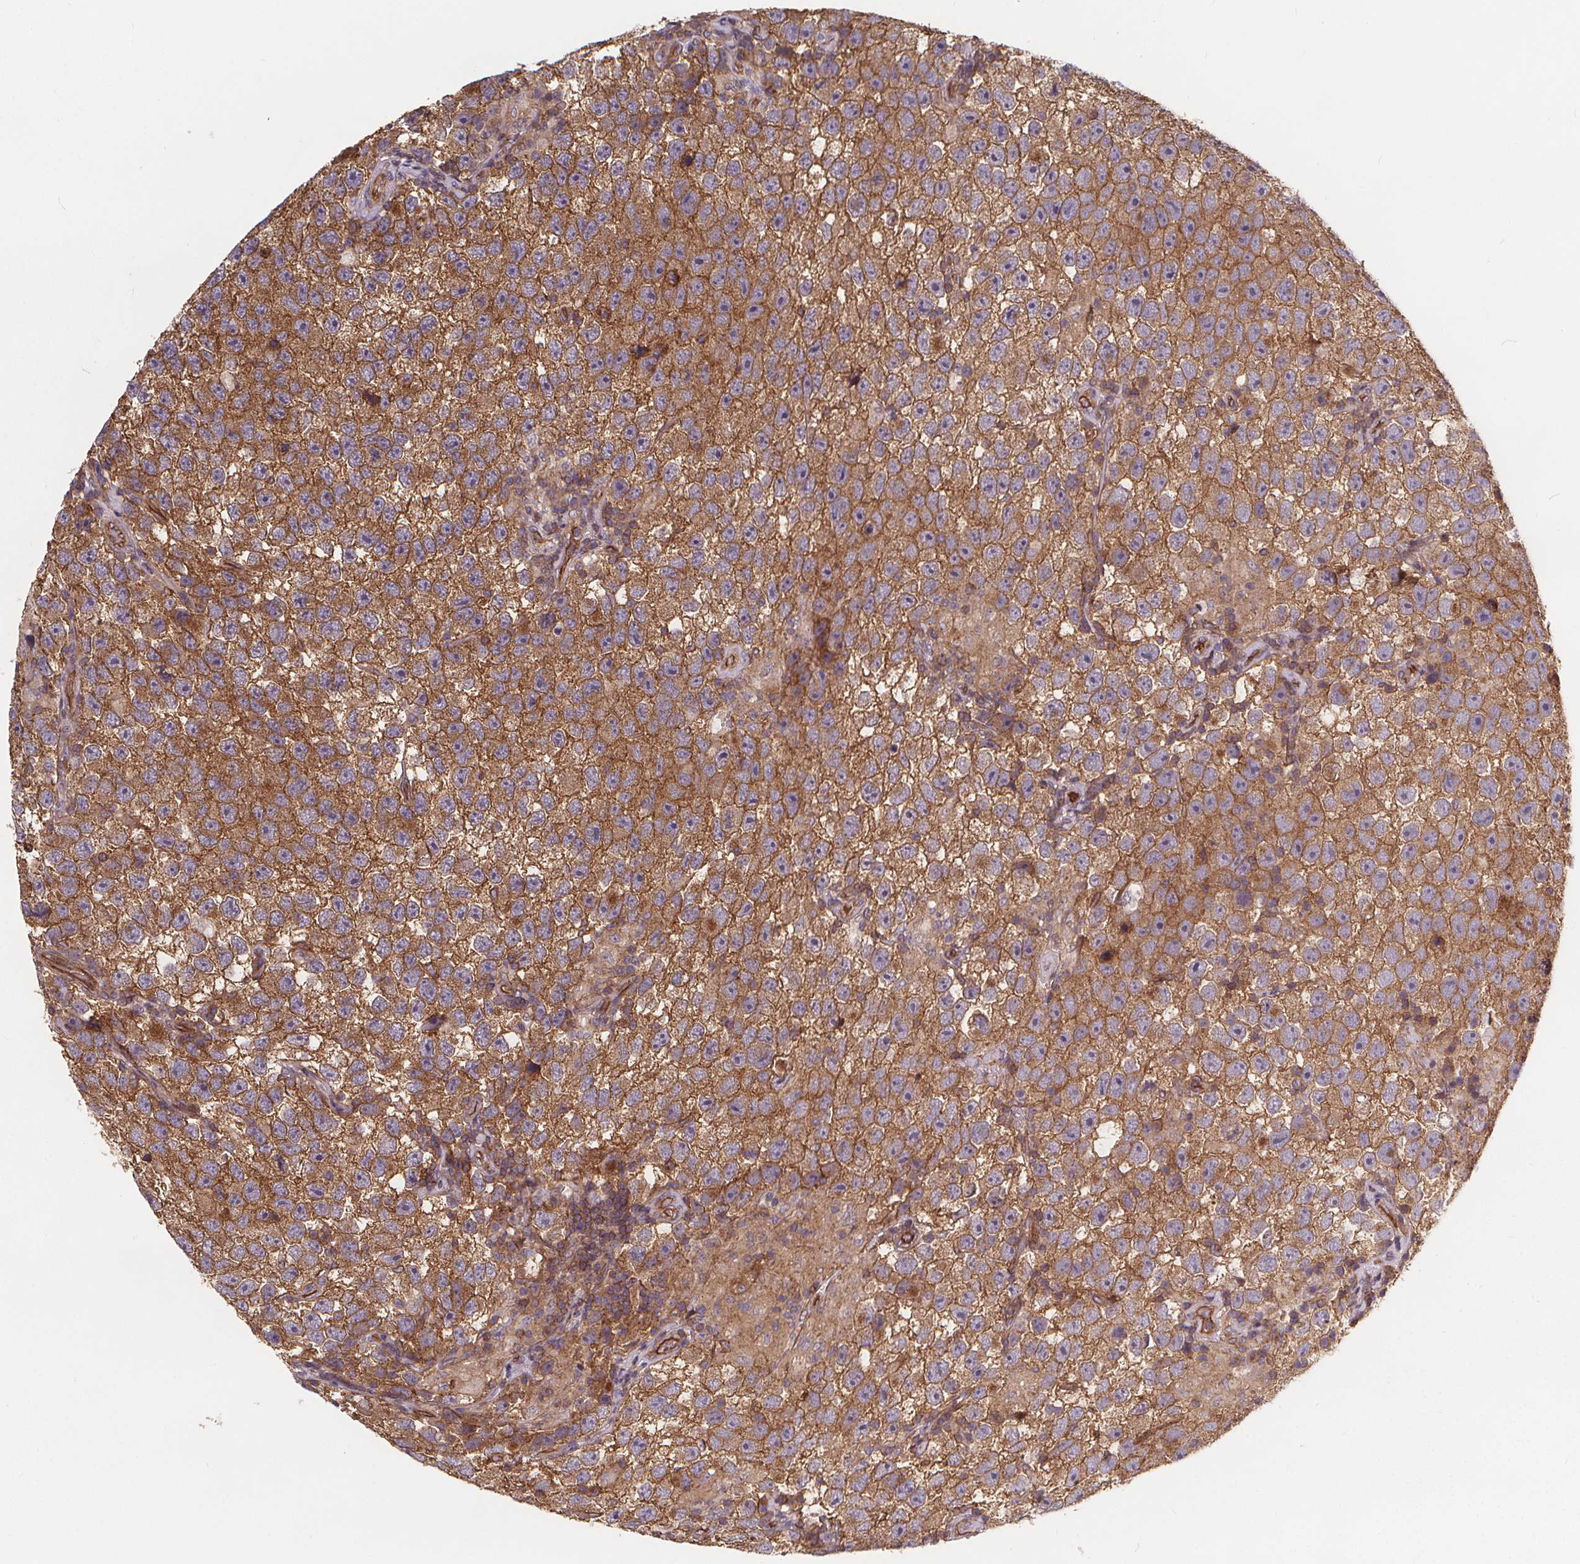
{"staining": {"intensity": "moderate", "quantity": ">75%", "location": "cytoplasmic/membranous"}, "tissue": "testis cancer", "cell_type": "Tumor cells", "image_type": "cancer", "snomed": [{"axis": "morphology", "description": "Seminoma, NOS"}, {"axis": "topography", "description": "Testis"}], "caption": "Seminoma (testis) stained with DAB immunohistochemistry (IHC) demonstrates medium levels of moderate cytoplasmic/membranous staining in approximately >75% of tumor cells. Immunohistochemistry stains the protein in brown and the nuclei are stained blue.", "gene": "CLINT1", "patient": {"sex": "male", "age": 26}}